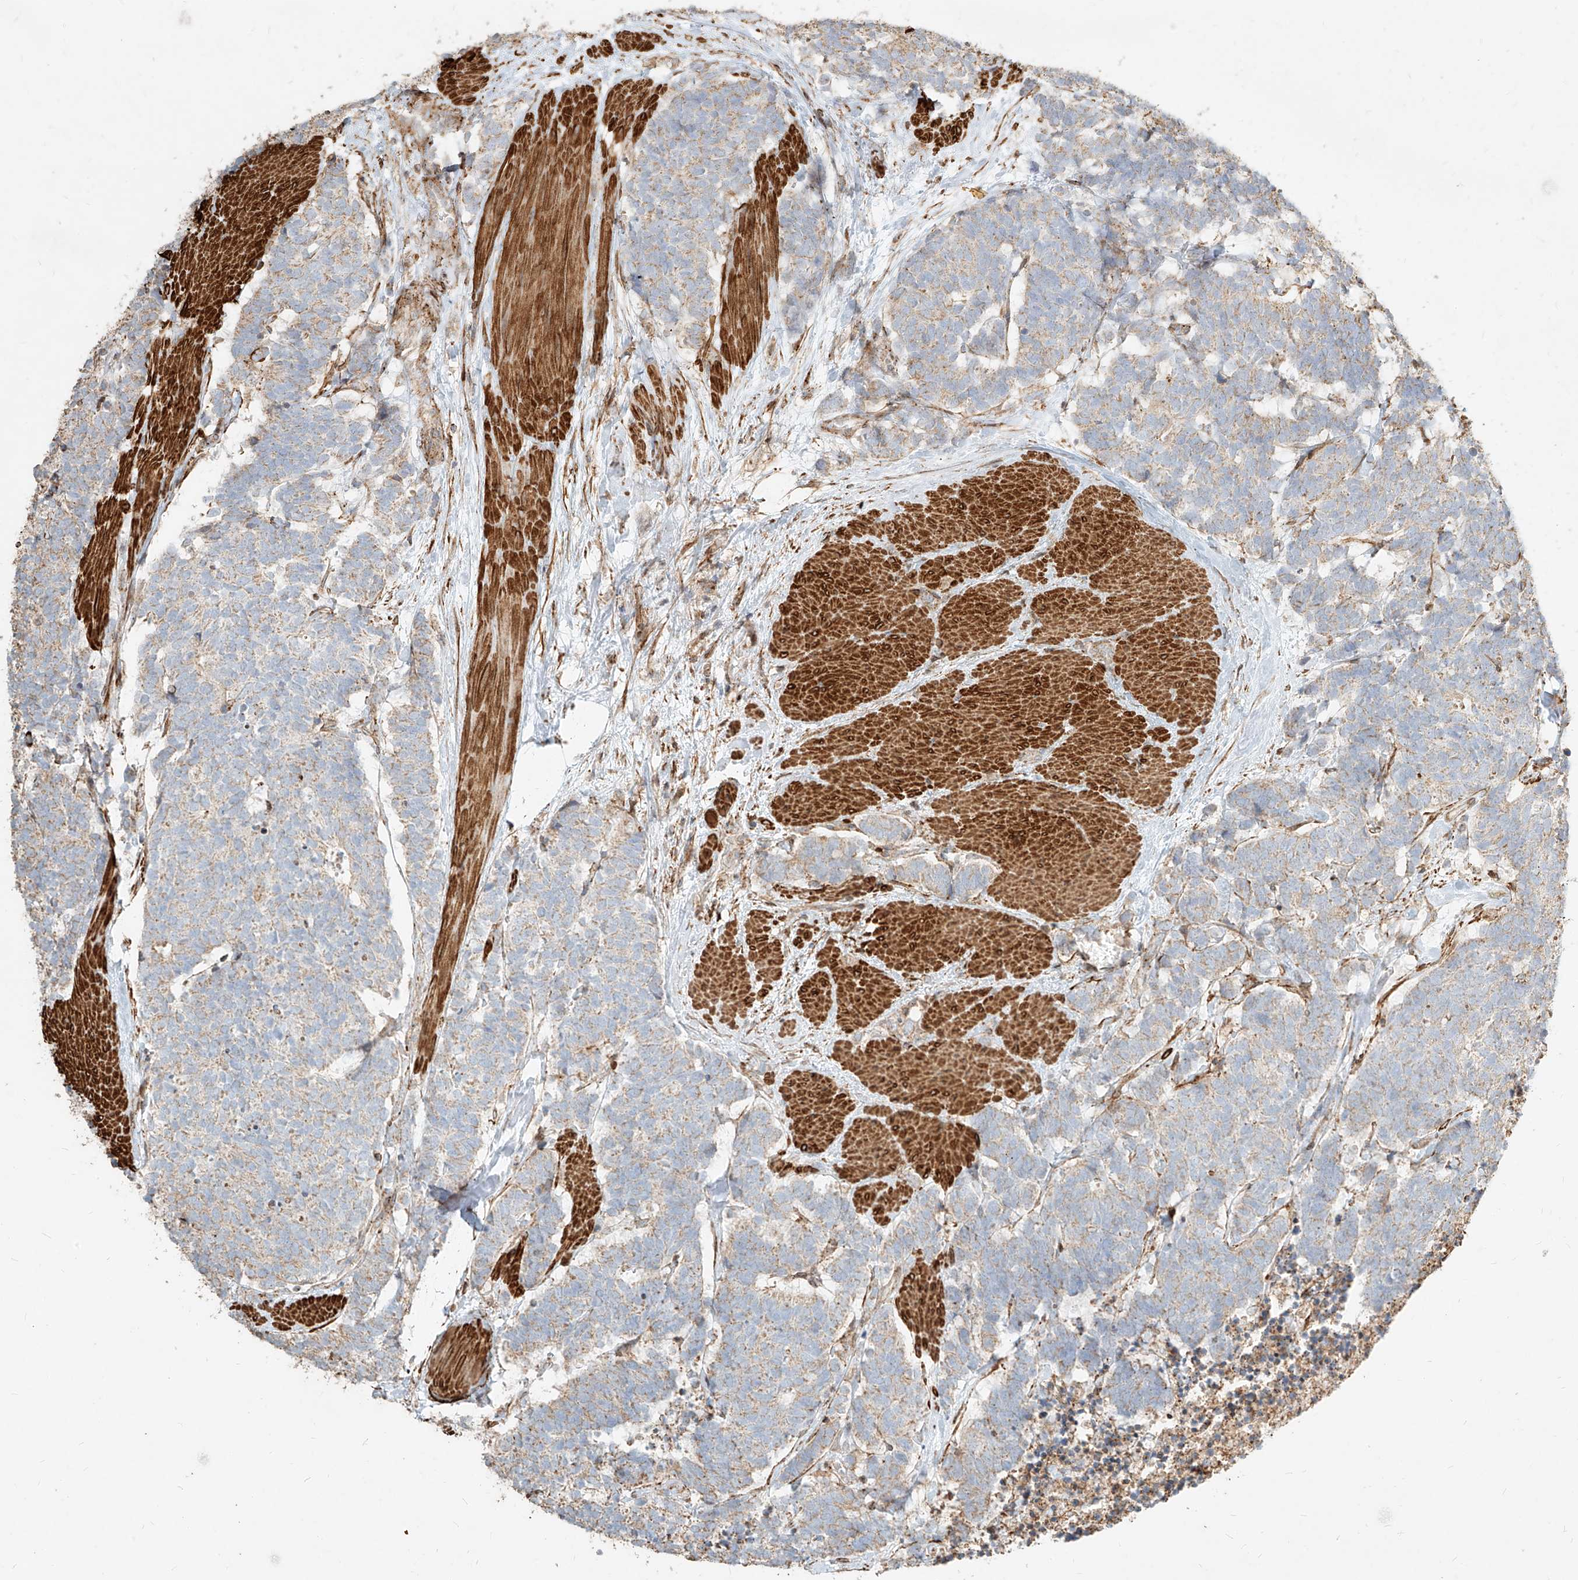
{"staining": {"intensity": "weak", "quantity": "<25%", "location": "cytoplasmic/membranous"}, "tissue": "carcinoid", "cell_type": "Tumor cells", "image_type": "cancer", "snomed": [{"axis": "morphology", "description": "Carcinoma, NOS"}, {"axis": "morphology", "description": "Carcinoid, malignant, NOS"}, {"axis": "topography", "description": "Urinary bladder"}], "caption": "An immunohistochemistry (IHC) histopathology image of carcinoid is shown. There is no staining in tumor cells of carcinoid.", "gene": "MTX2", "patient": {"sex": "male", "age": 57}}